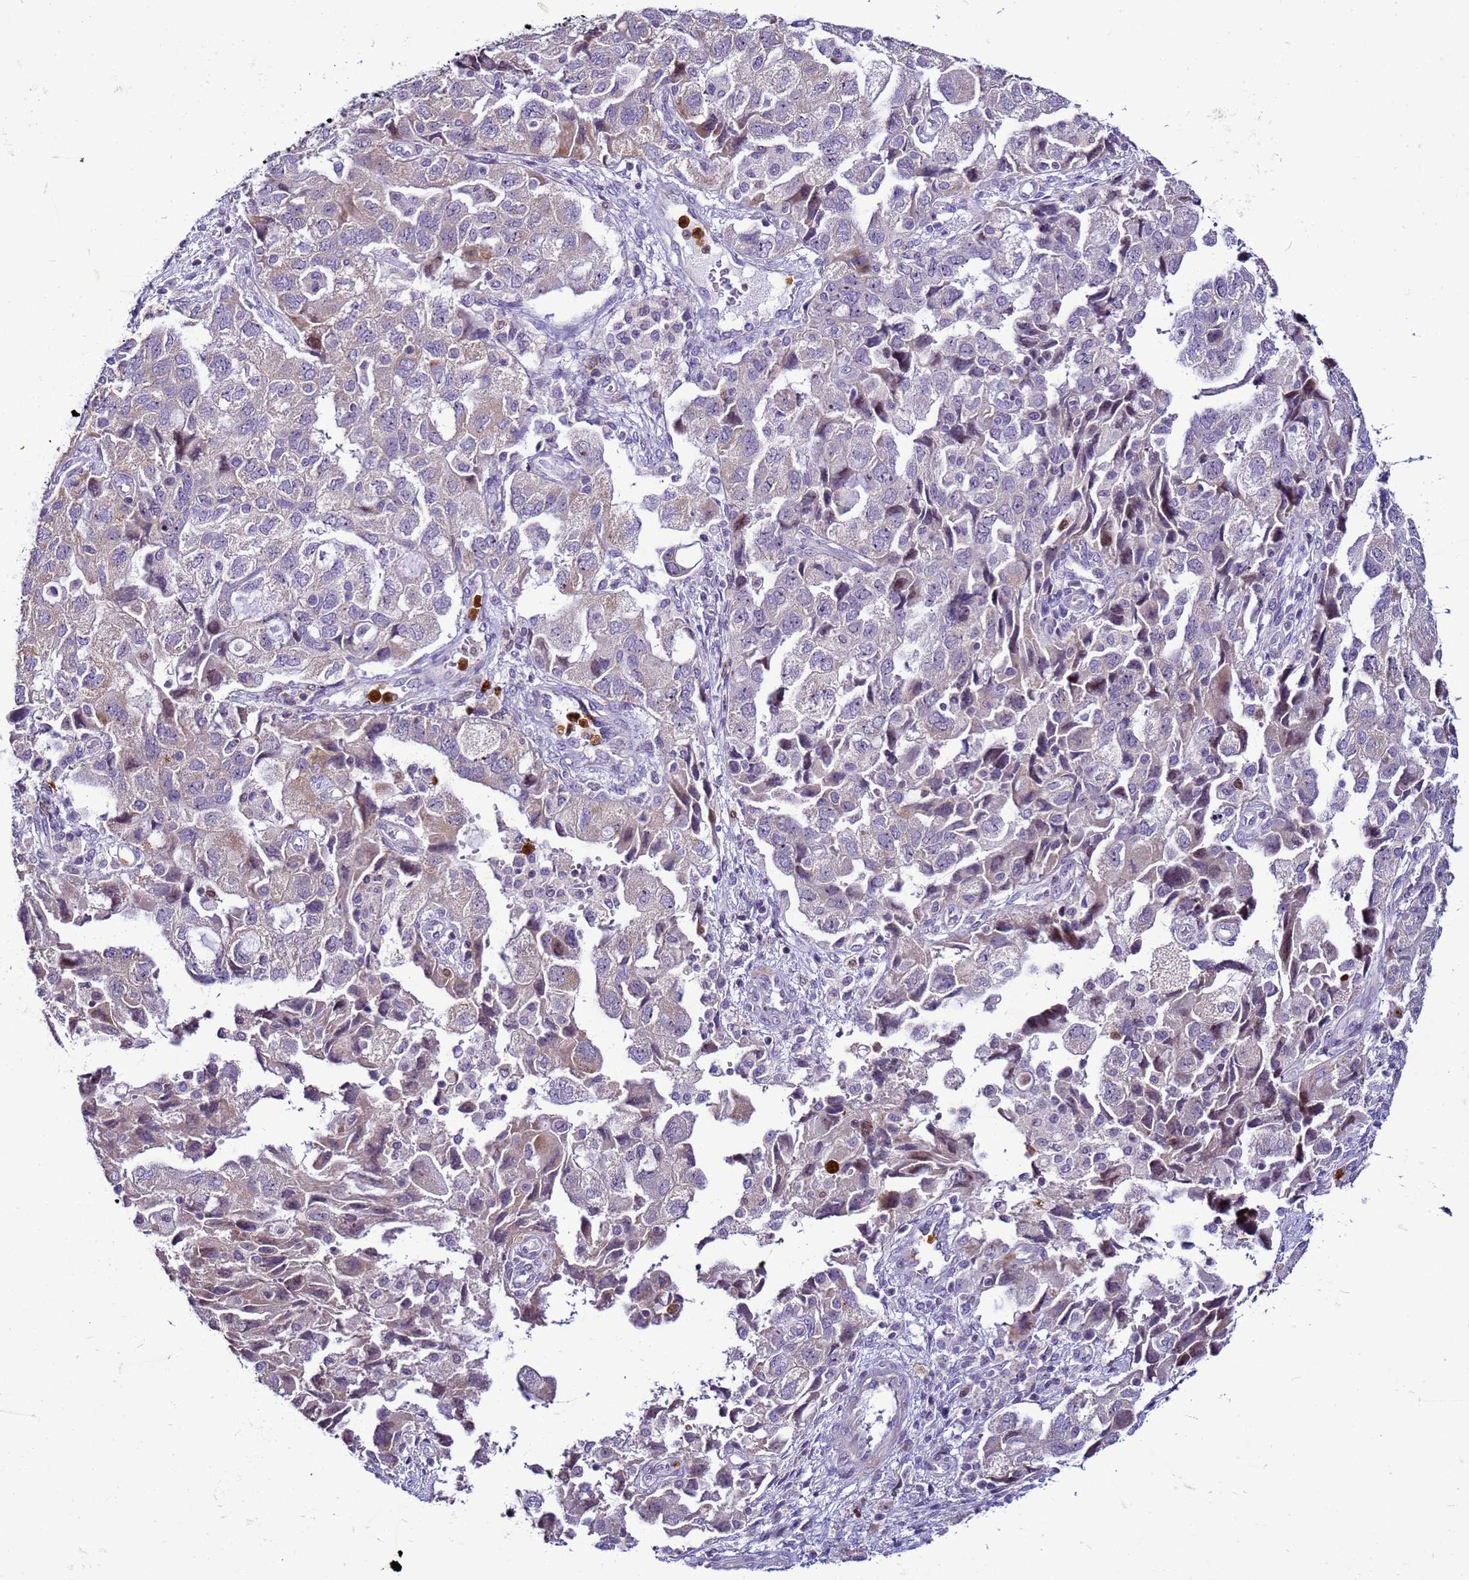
{"staining": {"intensity": "weak", "quantity": "<25%", "location": "cytoplasmic/membranous"}, "tissue": "ovarian cancer", "cell_type": "Tumor cells", "image_type": "cancer", "snomed": [{"axis": "morphology", "description": "Carcinoma, NOS"}, {"axis": "morphology", "description": "Cystadenocarcinoma, serous, NOS"}, {"axis": "topography", "description": "Ovary"}], "caption": "Ovarian cancer (serous cystadenocarcinoma) was stained to show a protein in brown. There is no significant expression in tumor cells.", "gene": "VPS4B", "patient": {"sex": "female", "age": 69}}